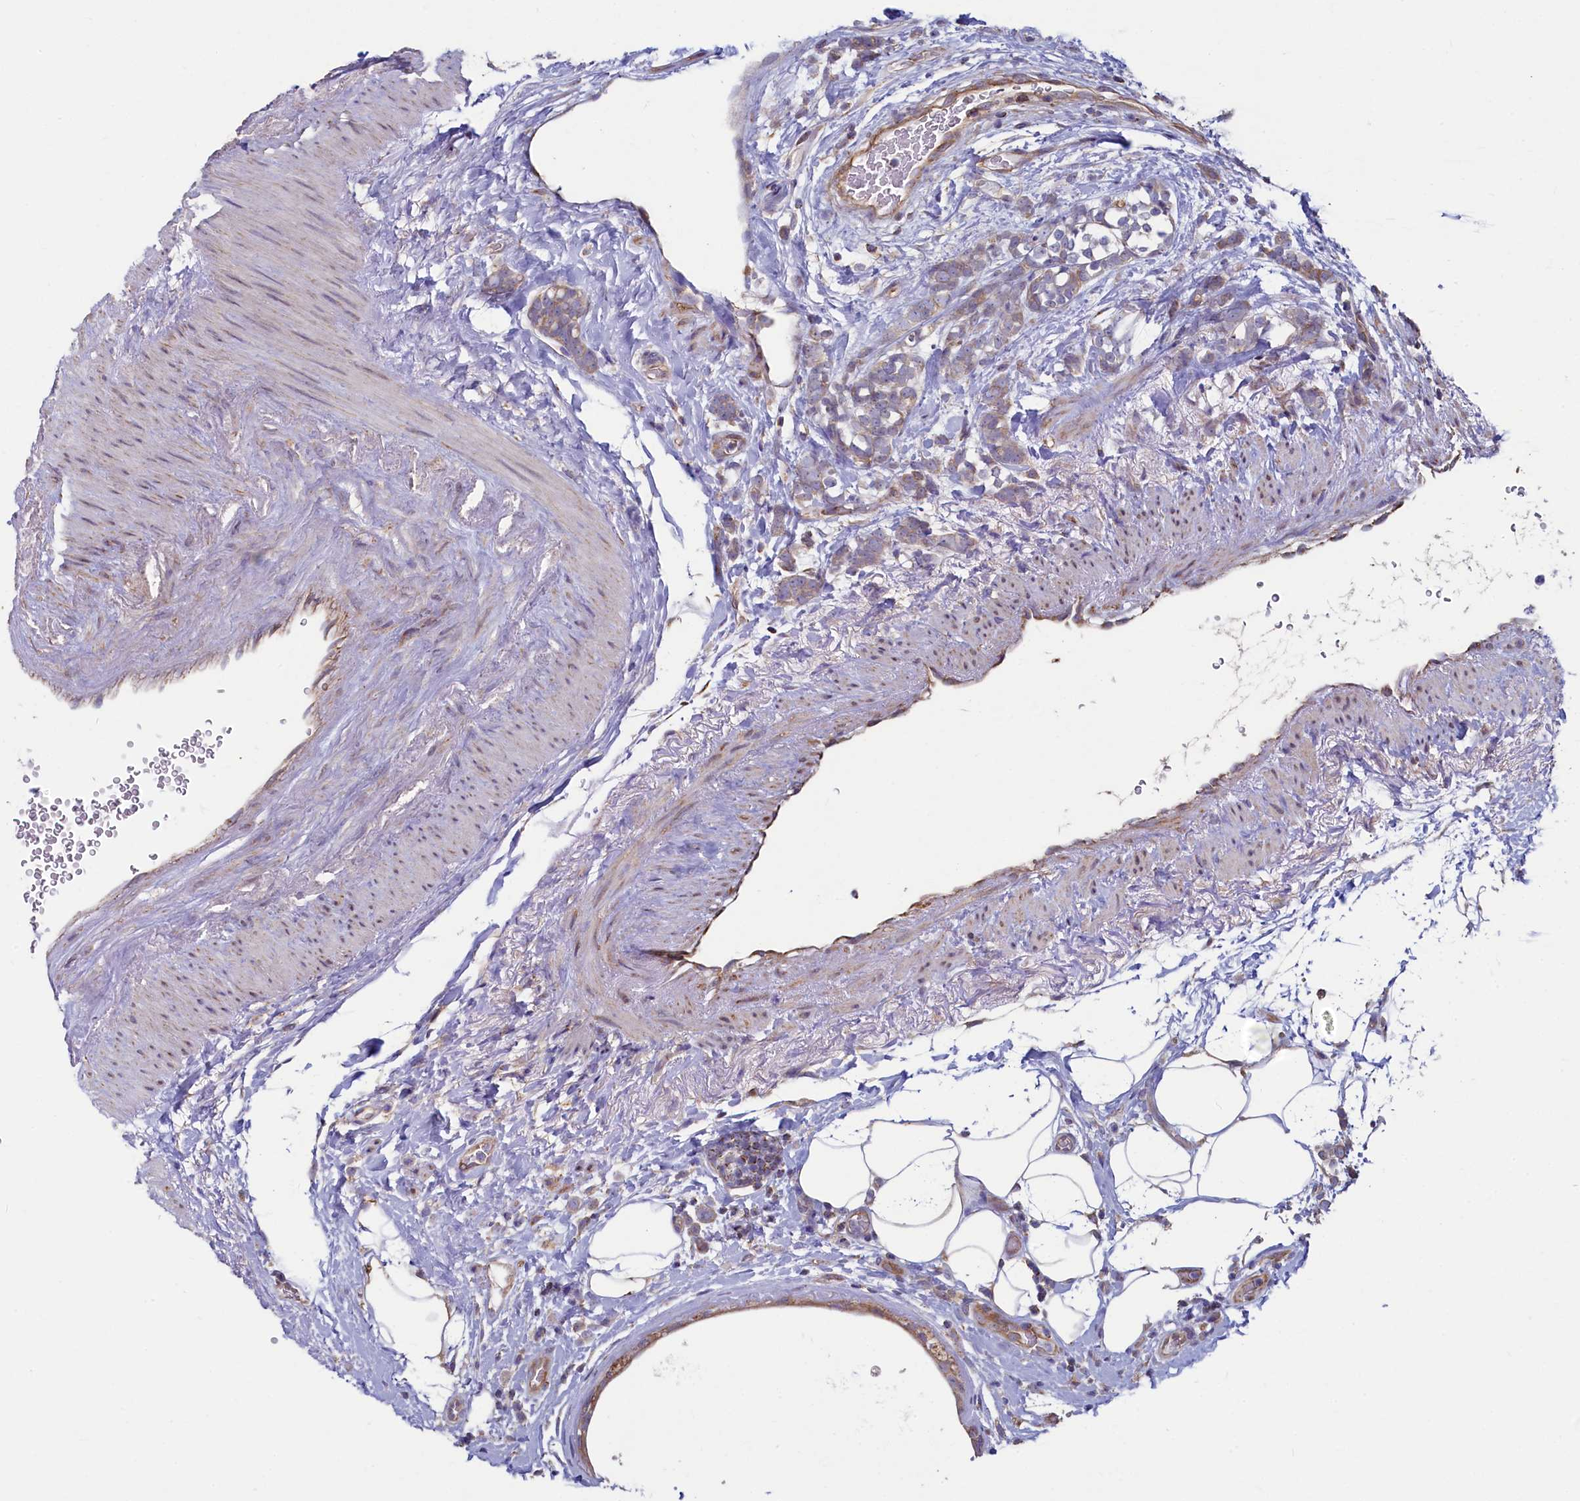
{"staining": {"intensity": "weak", "quantity": "25%-75%", "location": "cytoplasmic/membranous"}, "tissue": "breast cancer", "cell_type": "Tumor cells", "image_type": "cancer", "snomed": [{"axis": "morphology", "description": "Lobular carcinoma"}, {"axis": "topography", "description": "Breast"}], "caption": "Brown immunohistochemical staining in breast cancer exhibits weak cytoplasmic/membranous staining in approximately 25%-75% of tumor cells.", "gene": "SPATA2L", "patient": {"sex": "female", "age": 58}}